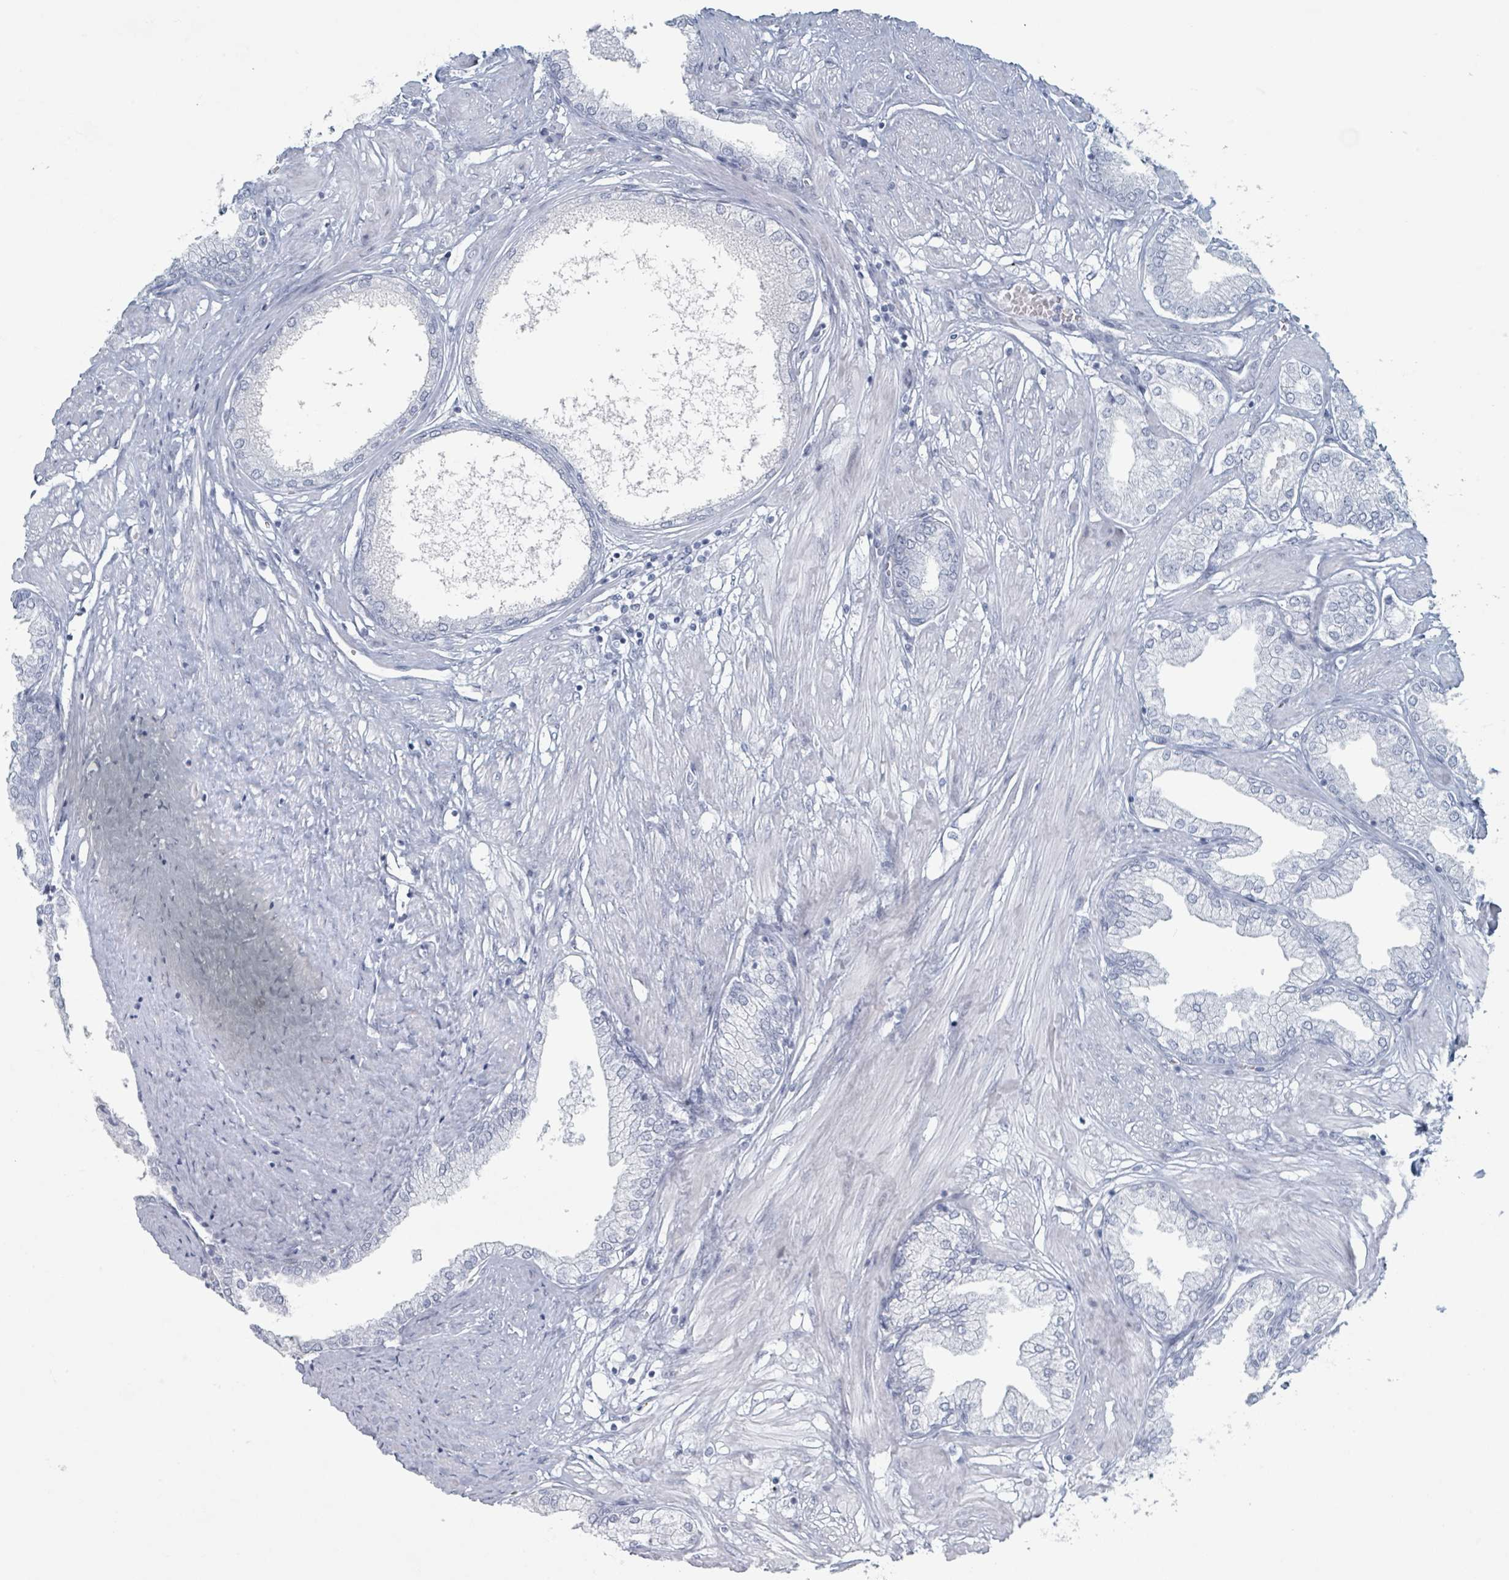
{"staining": {"intensity": "negative", "quantity": "none", "location": "none"}, "tissue": "prostate cancer", "cell_type": "Tumor cells", "image_type": "cancer", "snomed": [{"axis": "morphology", "description": "Adenocarcinoma, High grade"}, {"axis": "topography", "description": "Prostate and seminal vesicle, NOS"}], "caption": "Tumor cells show no significant protein expression in prostate adenocarcinoma (high-grade).", "gene": "GPR15LG", "patient": {"sex": "male", "age": 64}}